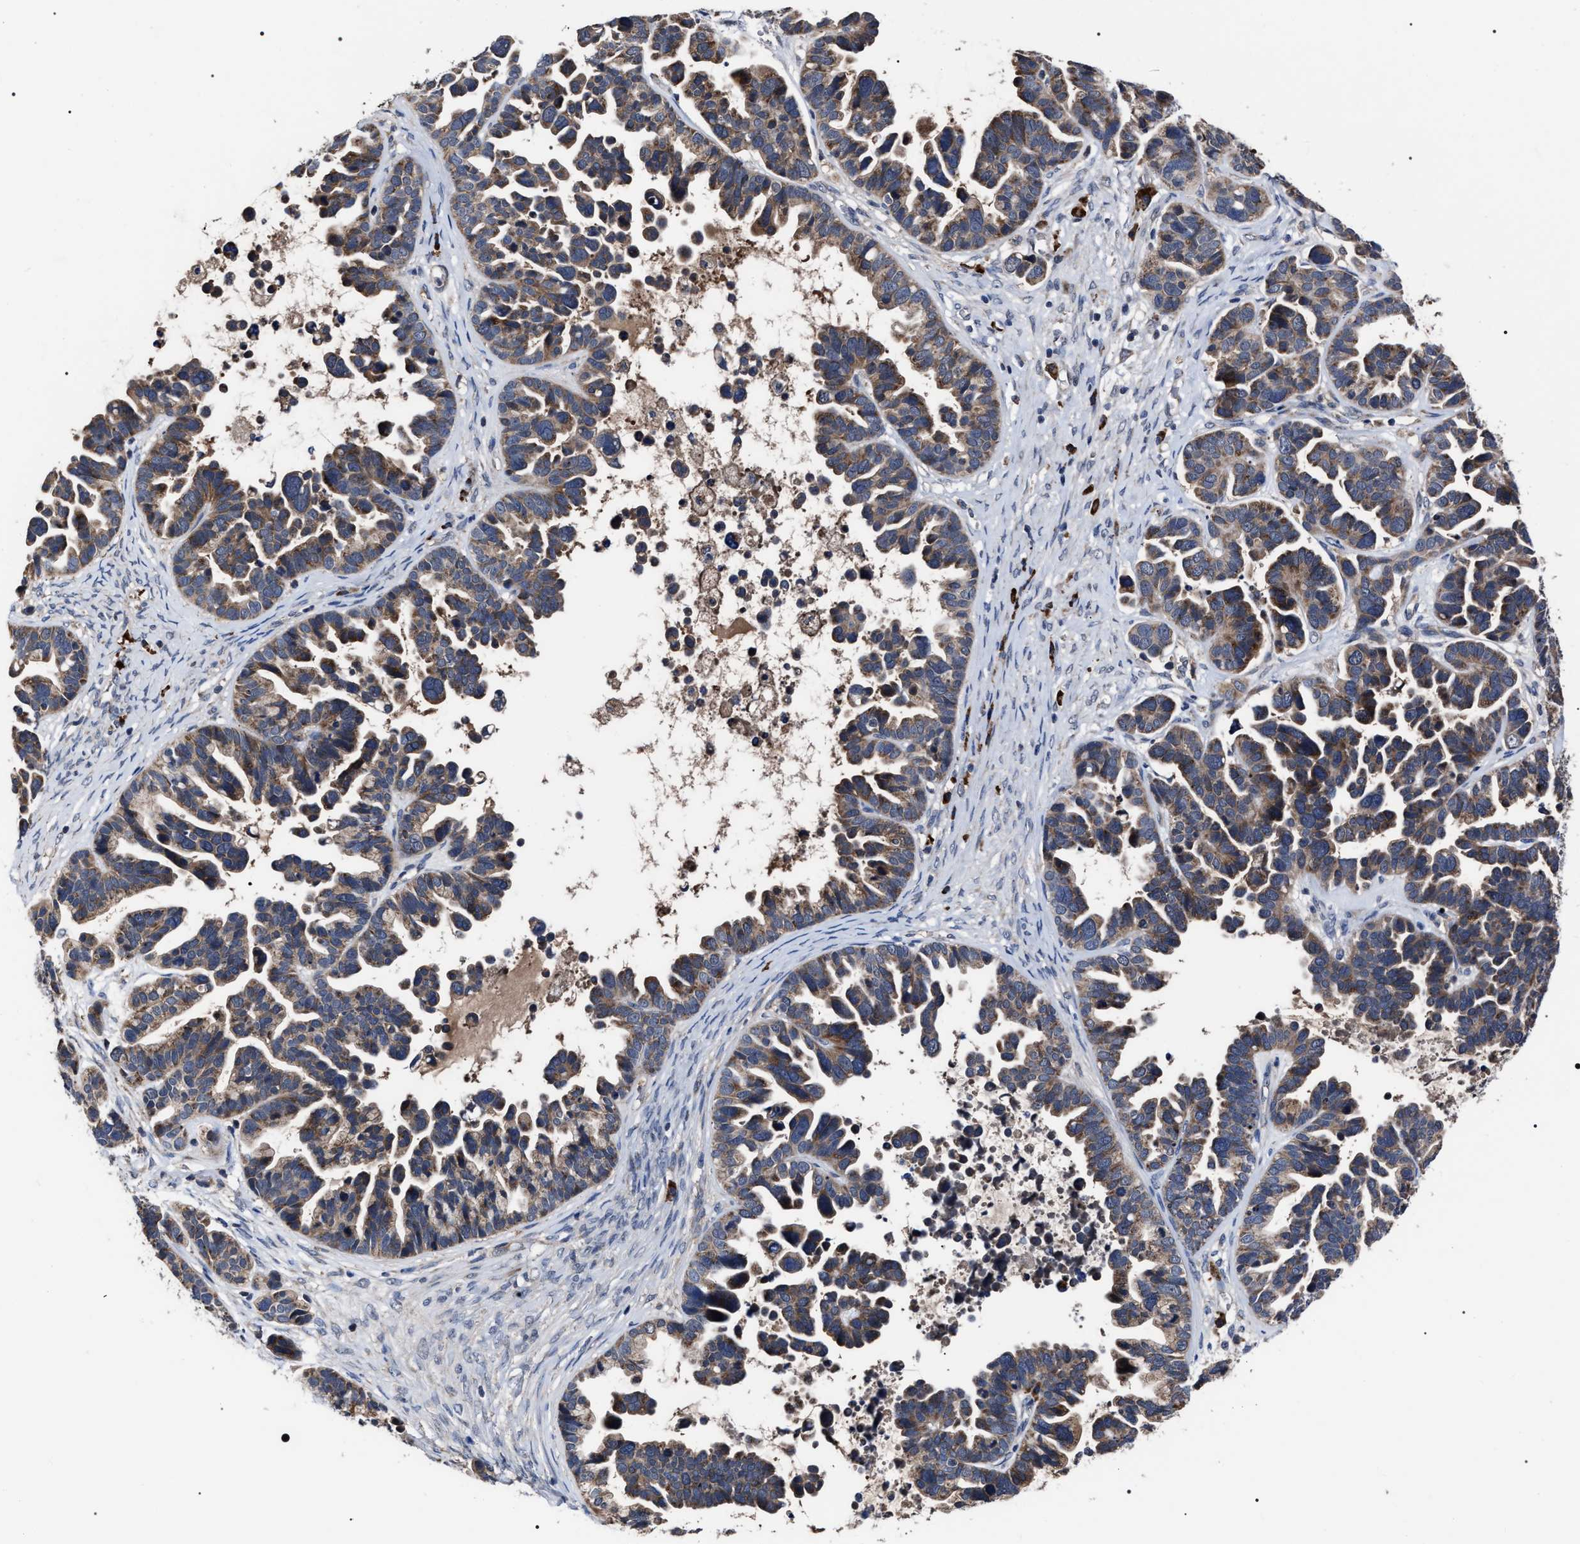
{"staining": {"intensity": "moderate", "quantity": ">75%", "location": "cytoplasmic/membranous"}, "tissue": "ovarian cancer", "cell_type": "Tumor cells", "image_type": "cancer", "snomed": [{"axis": "morphology", "description": "Cystadenocarcinoma, serous, NOS"}, {"axis": "topography", "description": "Ovary"}], "caption": "Ovarian cancer tissue exhibits moderate cytoplasmic/membranous staining in approximately >75% of tumor cells", "gene": "MACC1", "patient": {"sex": "female", "age": 56}}